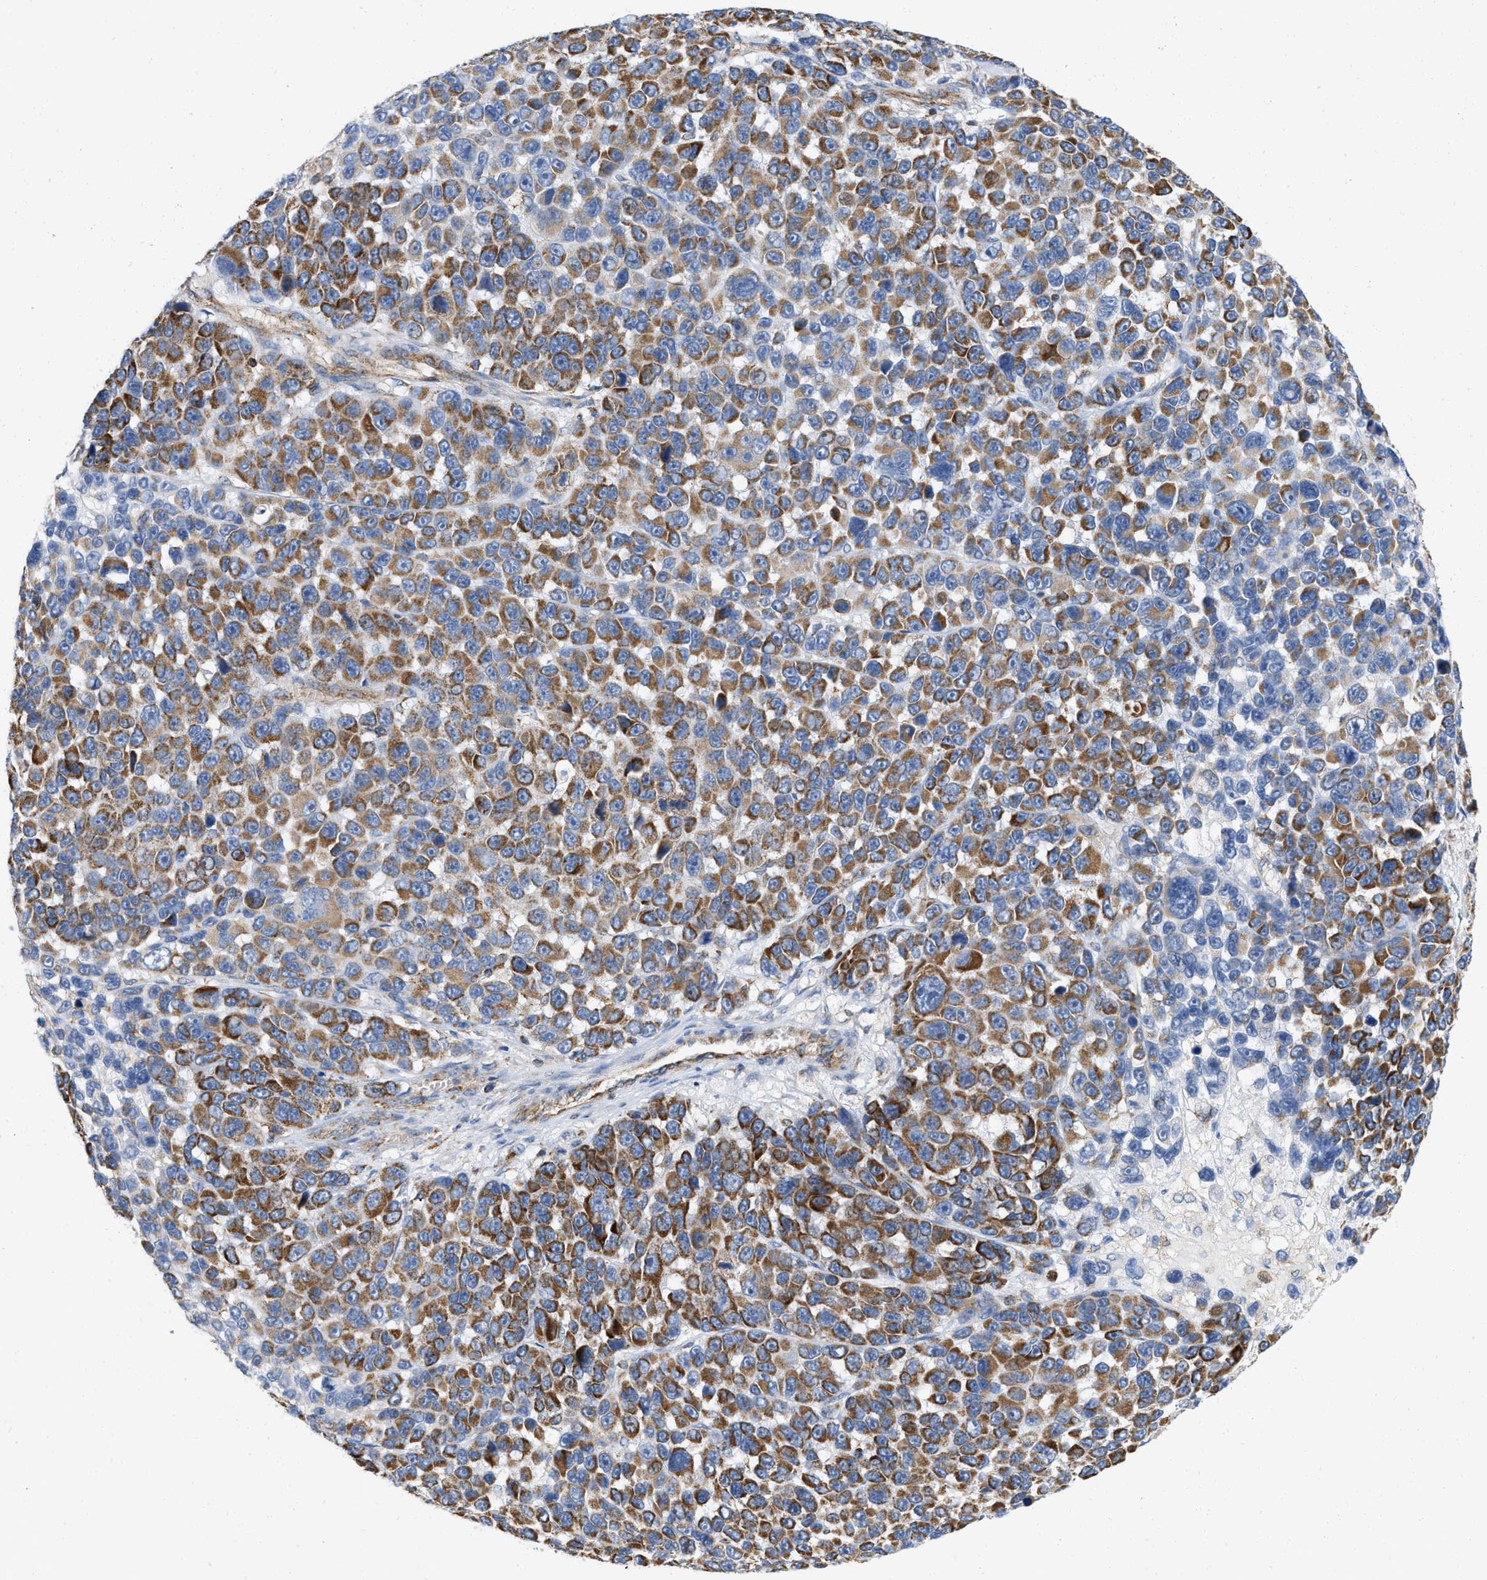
{"staining": {"intensity": "strong", "quantity": ">75%", "location": "cytoplasmic/membranous"}, "tissue": "melanoma", "cell_type": "Tumor cells", "image_type": "cancer", "snomed": [{"axis": "morphology", "description": "Malignant melanoma, NOS"}, {"axis": "topography", "description": "Skin"}], "caption": "High-power microscopy captured an immunohistochemistry histopathology image of malignant melanoma, revealing strong cytoplasmic/membranous positivity in about >75% of tumor cells.", "gene": "GRB10", "patient": {"sex": "male", "age": 53}}